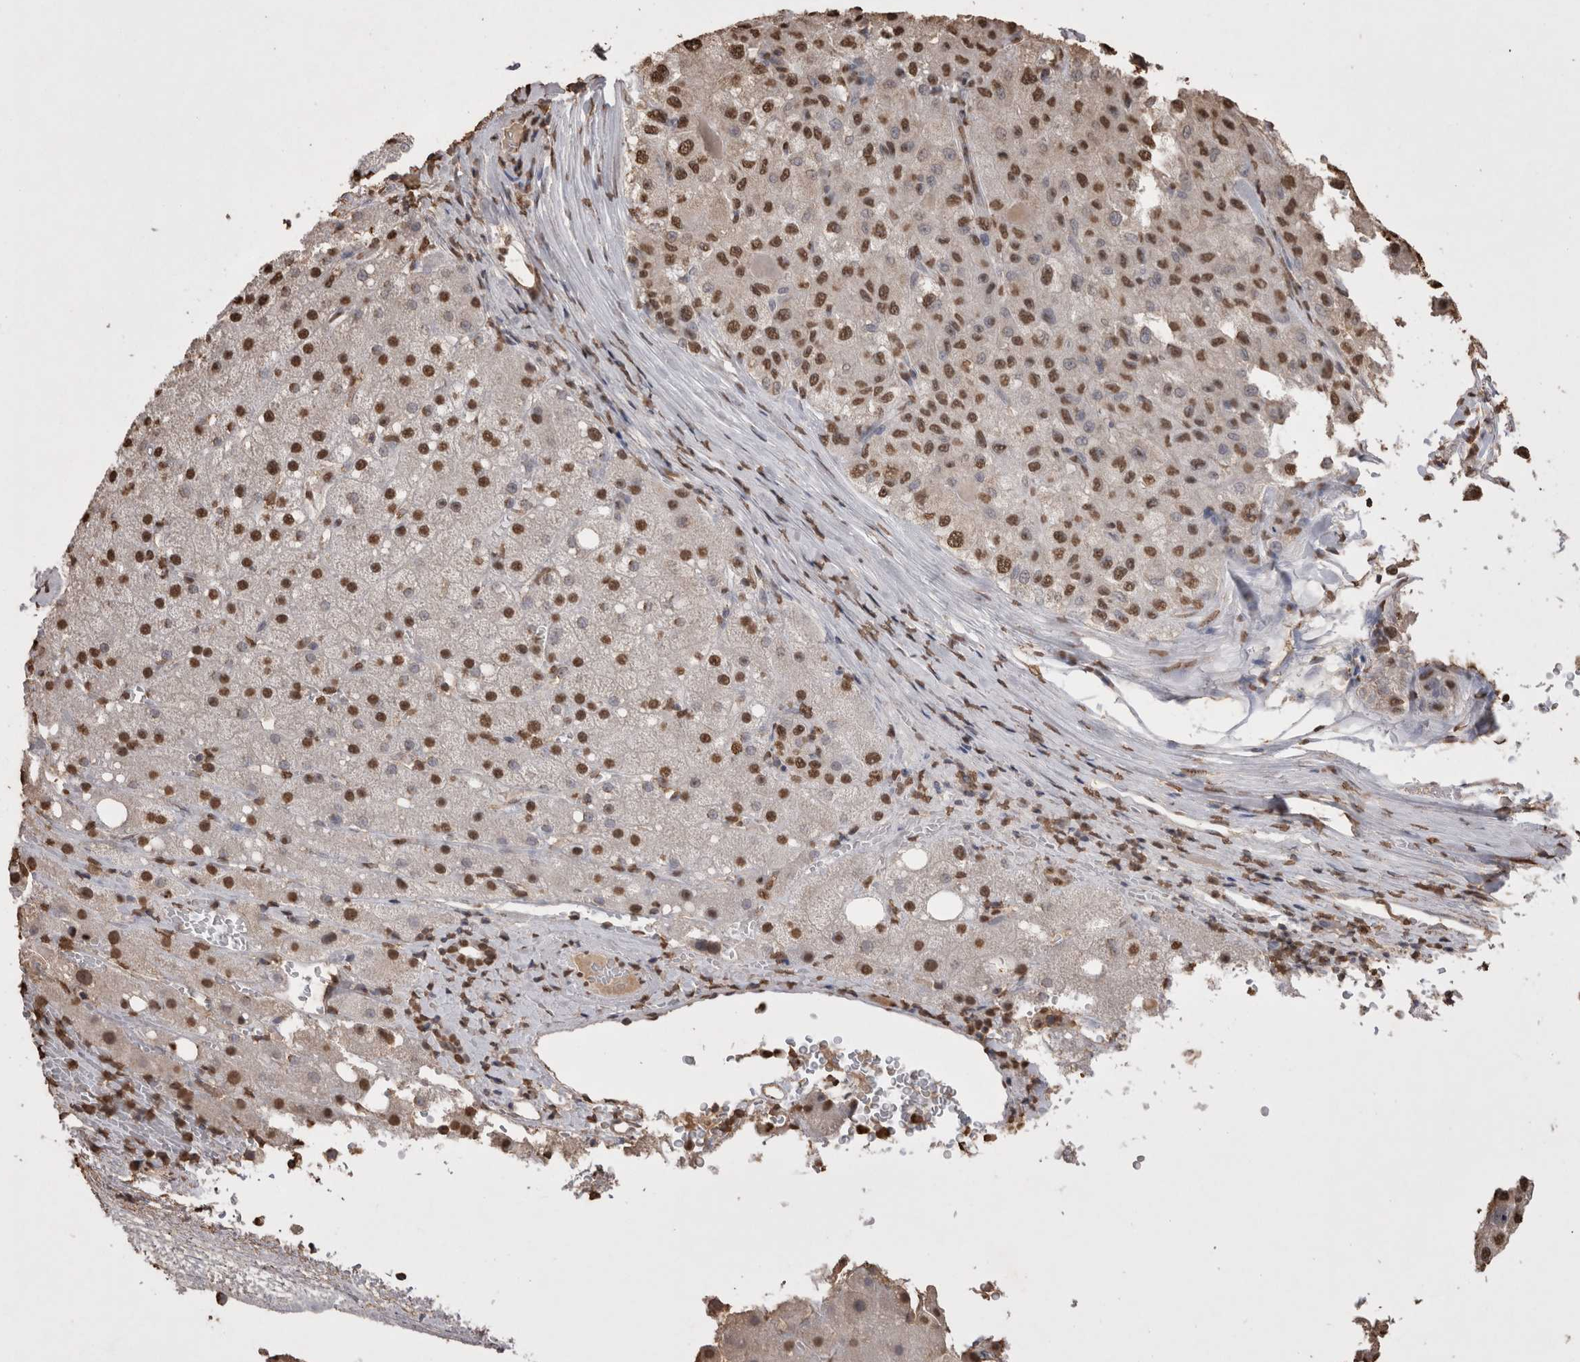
{"staining": {"intensity": "moderate", "quantity": ">75%", "location": "nuclear"}, "tissue": "liver cancer", "cell_type": "Tumor cells", "image_type": "cancer", "snomed": [{"axis": "morphology", "description": "Carcinoma, Hepatocellular, NOS"}, {"axis": "topography", "description": "Liver"}], "caption": "A brown stain shows moderate nuclear expression of a protein in human liver cancer (hepatocellular carcinoma) tumor cells.", "gene": "POU5F1", "patient": {"sex": "male", "age": 80}}